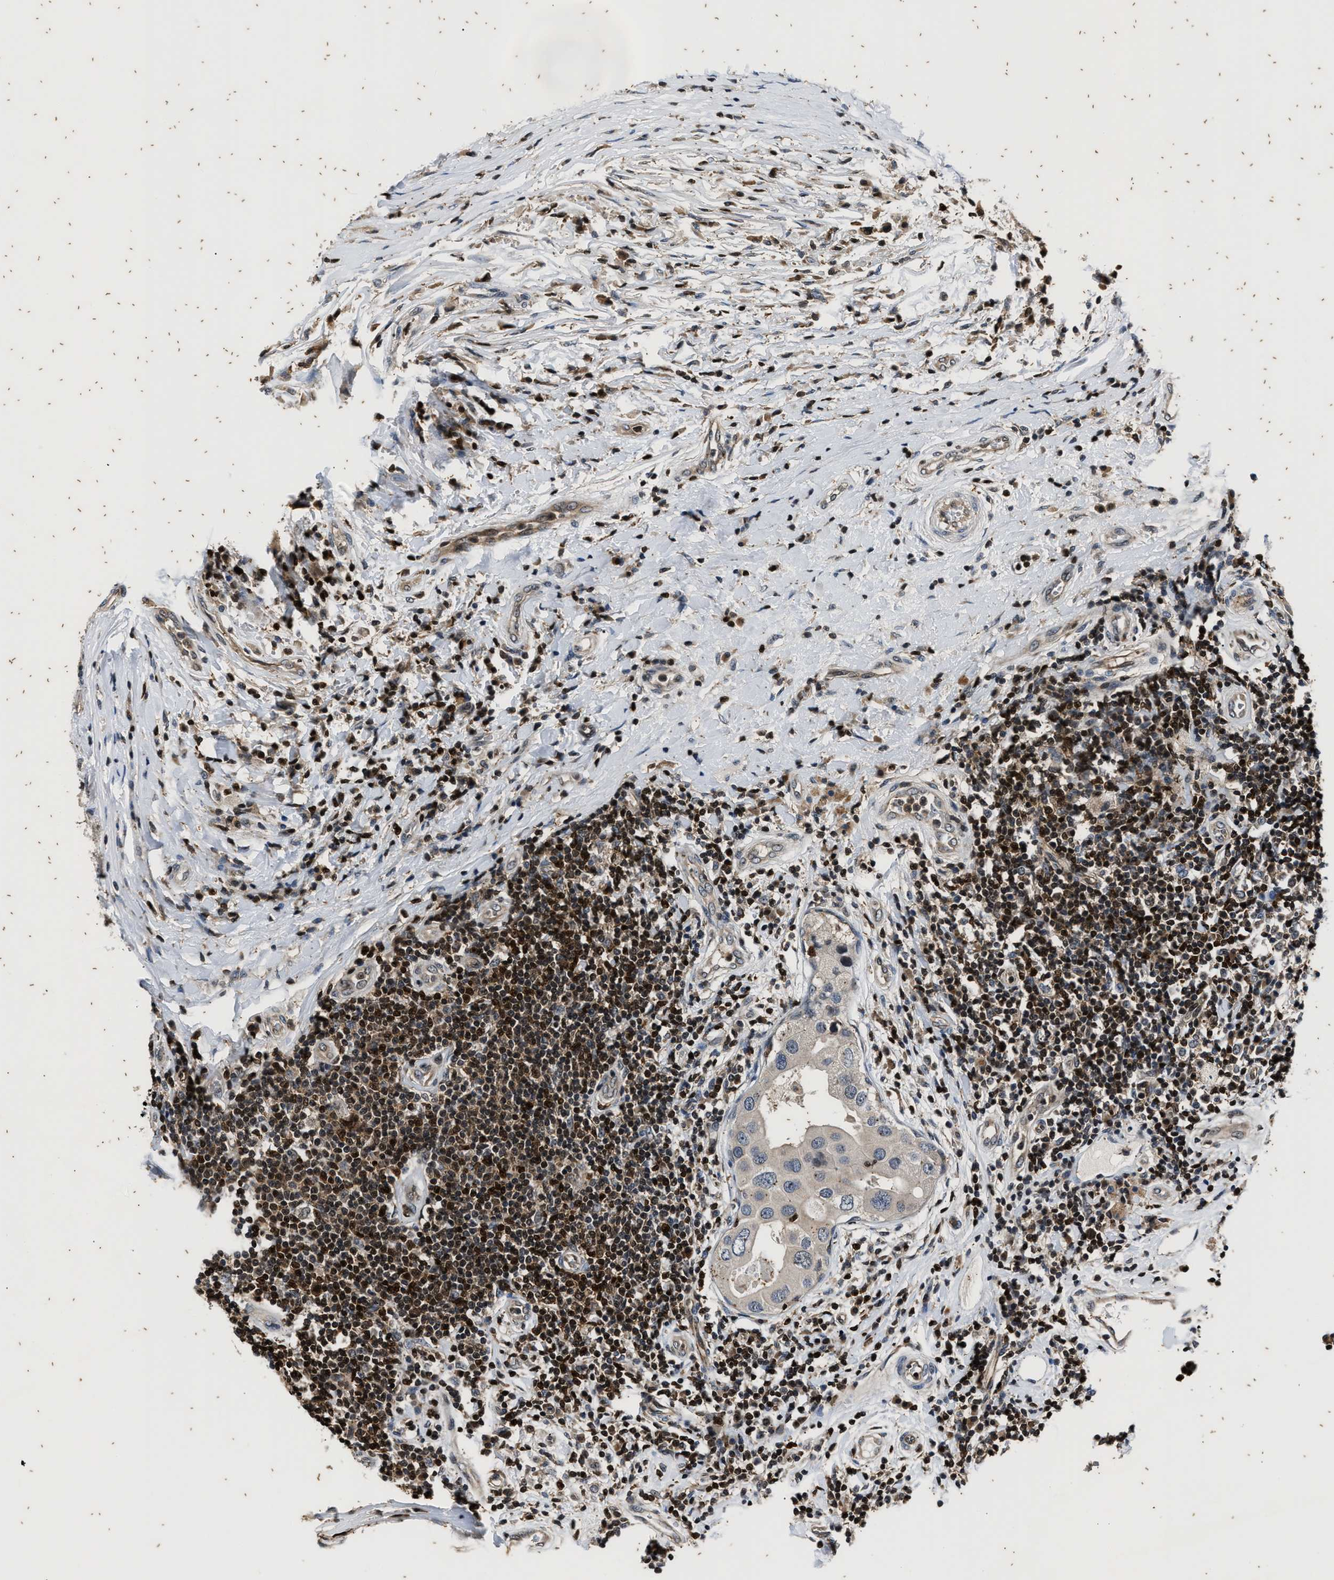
{"staining": {"intensity": "negative", "quantity": "none", "location": "none"}, "tissue": "breast cancer", "cell_type": "Tumor cells", "image_type": "cancer", "snomed": [{"axis": "morphology", "description": "Duct carcinoma"}, {"axis": "topography", "description": "Breast"}], "caption": "Breast cancer was stained to show a protein in brown. There is no significant positivity in tumor cells. The staining was performed using DAB to visualize the protein expression in brown, while the nuclei were stained in blue with hematoxylin (Magnification: 20x).", "gene": "PTPN7", "patient": {"sex": "female", "age": 27}}